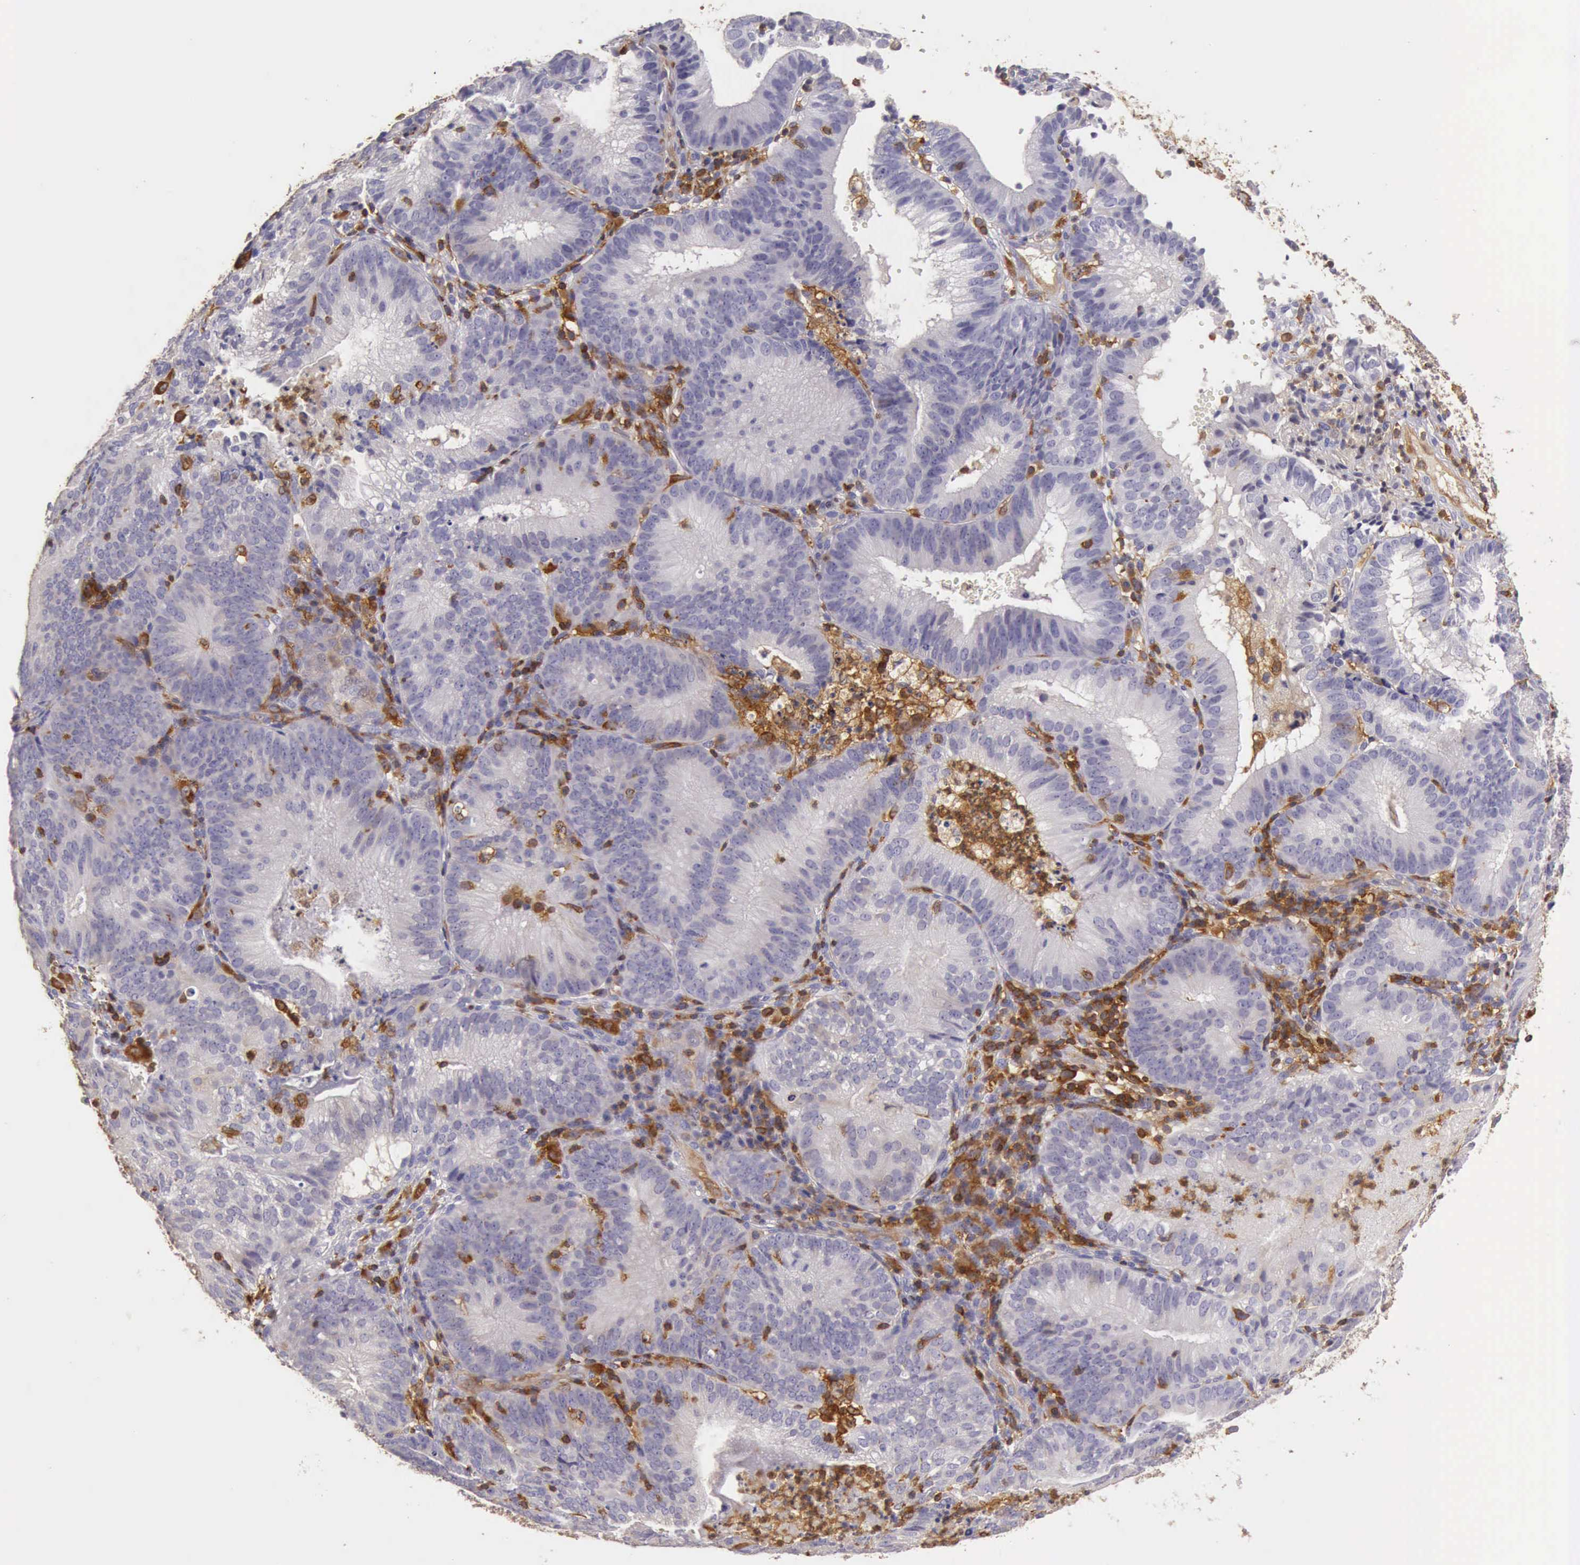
{"staining": {"intensity": "negative", "quantity": "none", "location": "none"}, "tissue": "cervical cancer", "cell_type": "Tumor cells", "image_type": "cancer", "snomed": [{"axis": "morphology", "description": "Adenocarcinoma, NOS"}, {"axis": "topography", "description": "Cervix"}], "caption": "Histopathology image shows no protein expression in tumor cells of cervical cancer tissue.", "gene": "ARHGAP4", "patient": {"sex": "female", "age": 60}}